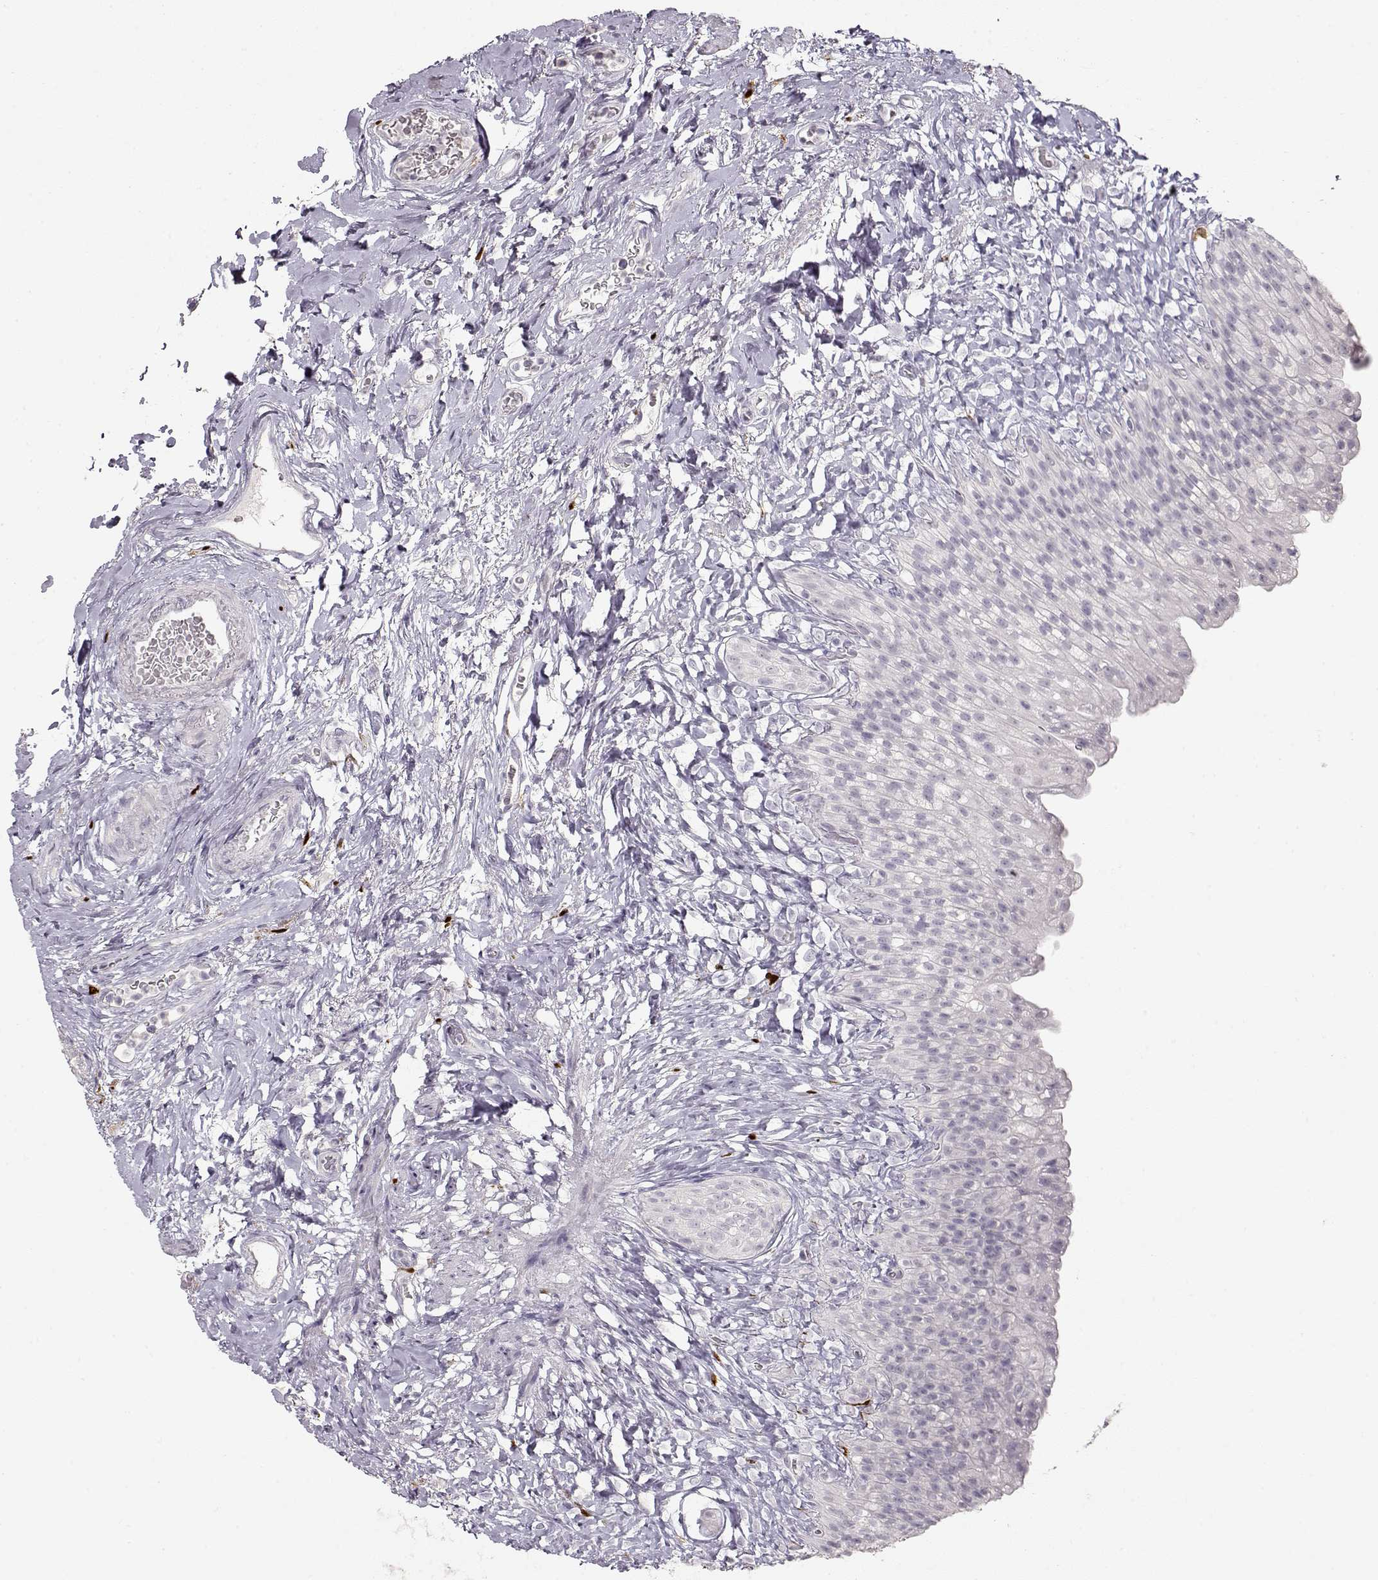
{"staining": {"intensity": "negative", "quantity": "none", "location": "none"}, "tissue": "urinary bladder", "cell_type": "Urothelial cells", "image_type": "normal", "snomed": [{"axis": "morphology", "description": "Normal tissue, NOS"}, {"axis": "topography", "description": "Urinary bladder"}], "caption": "This is an immunohistochemistry (IHC) image of normal urinary bladder. There is no expression in urothelial cells.", "gene": "S100B", "patient": {"sex": "male", "age": 76}}